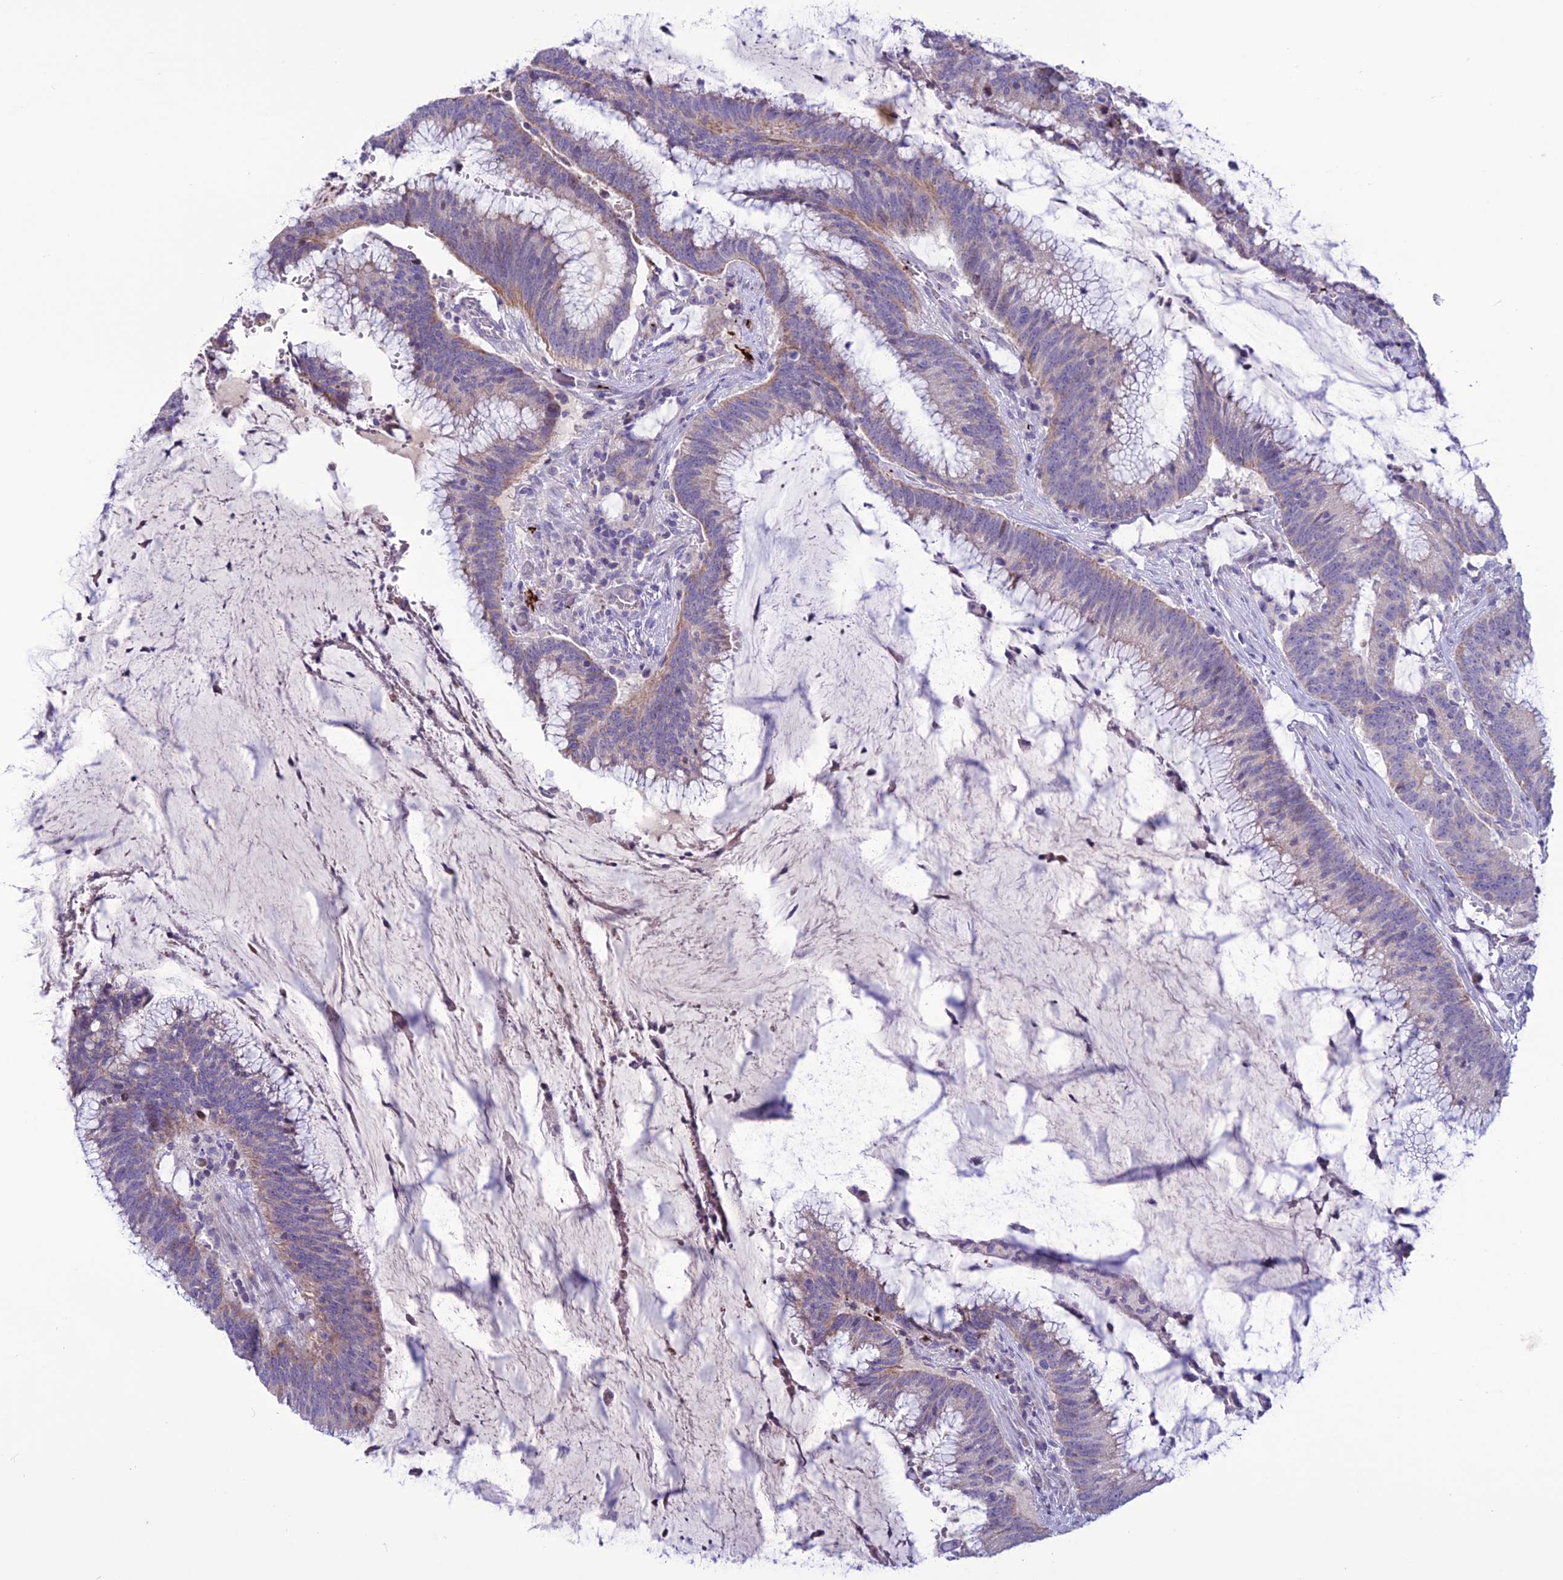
{"staining": {"intensity": "negative", "quantity": "none", "location": "none"}, "tissue": "colorectal cancer", "cell_type": "Tumor cells", "image_type": "cancer", "snomed": [{"axis": "morphology", "description": "Adenocarcinoma, NOS"}, {"axis": "topography", "description": "Rectum"}], "caption": "Tumor cells are negative for brown protein staining in adenocarcinoma (colorectal). Nuclei are stained in blue.", "gene": "C21orf140", "patient": {"sex": "female", "age": 77}}